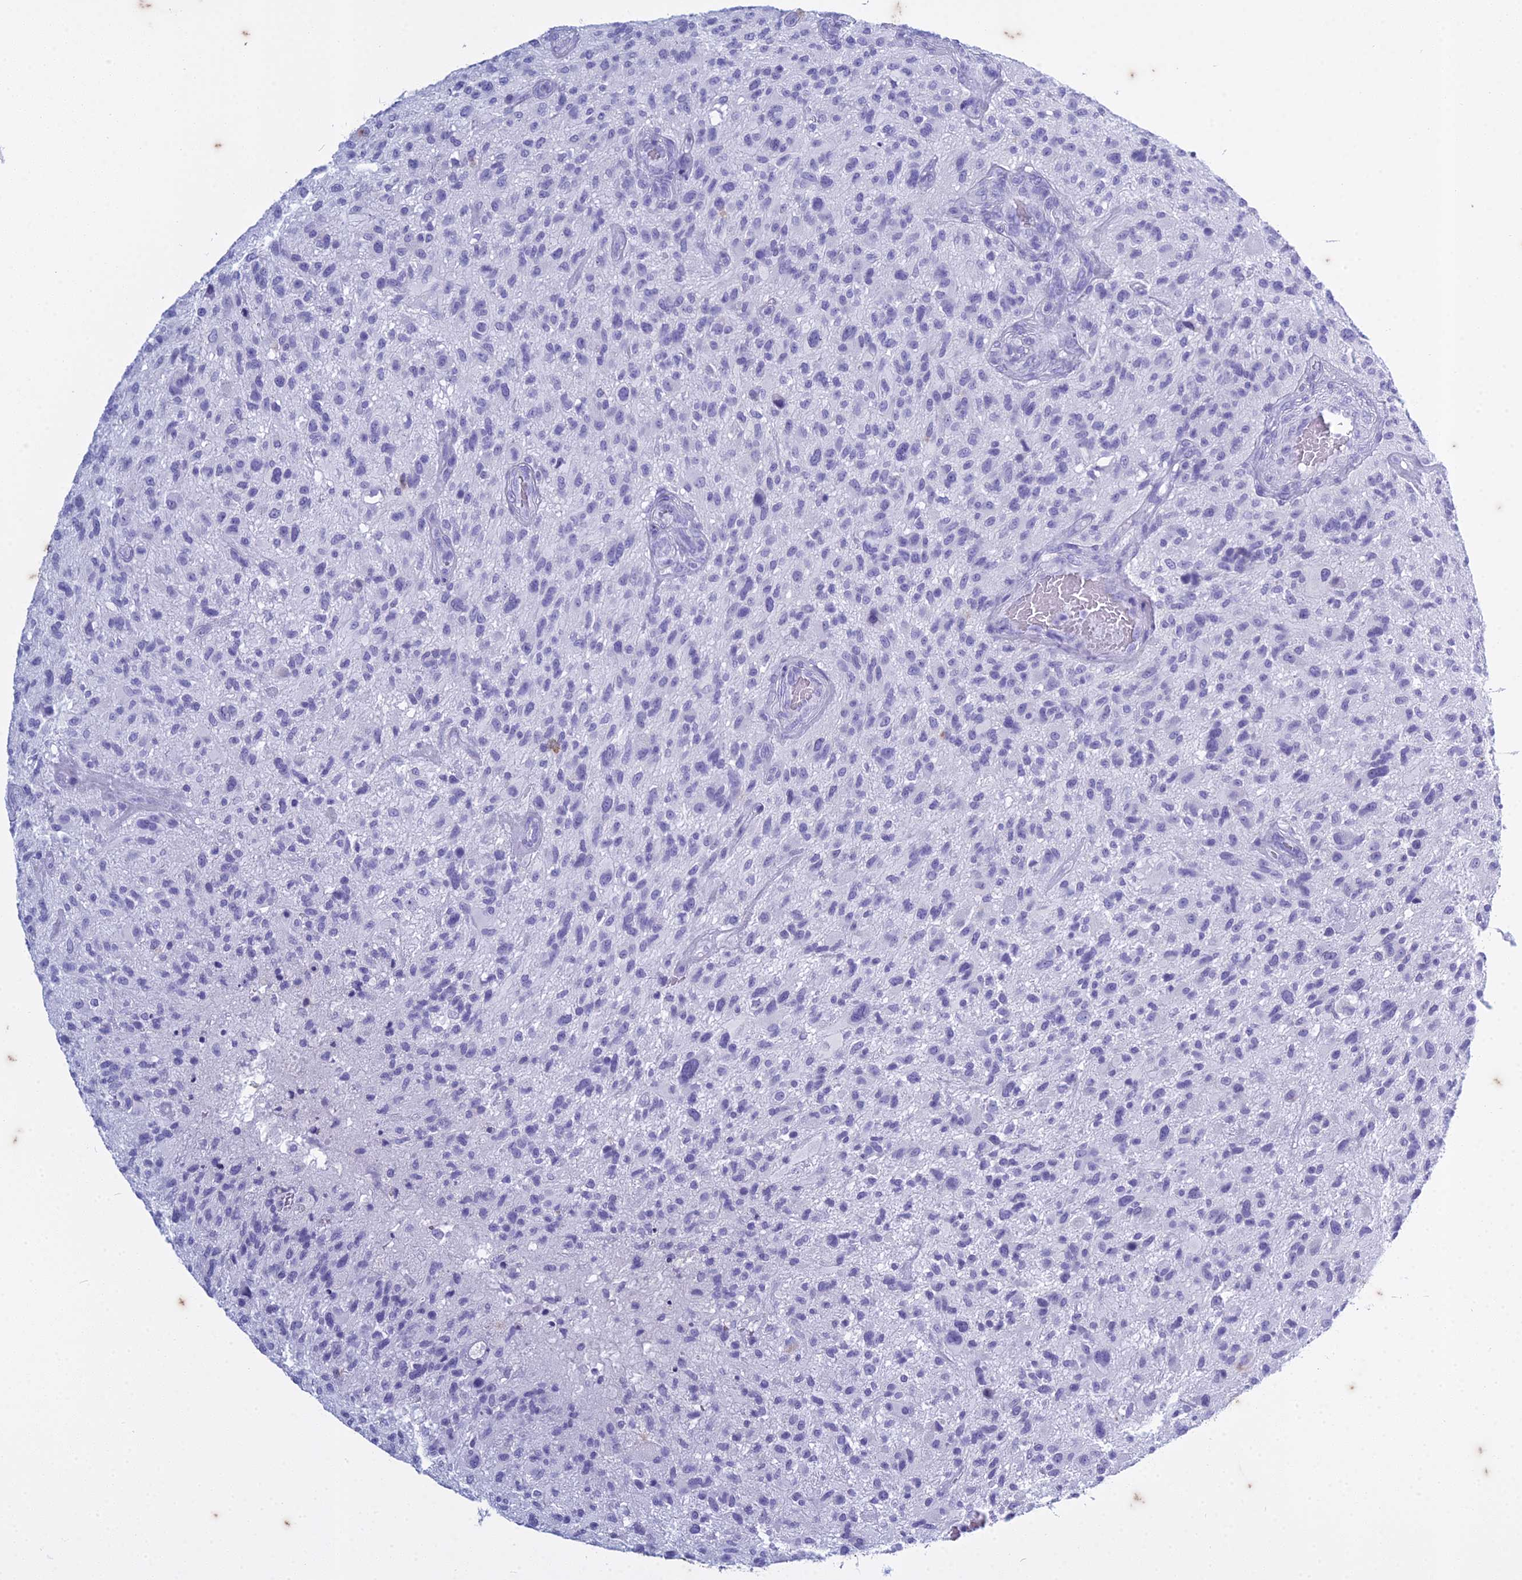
{"staining": {"intensity": "negative", "quantity": "none", "location": "none"}, "tissue": "glioma", "cell_type": "Tumor cells", "image_type": "cancer", "snomed": [{"axis": "morphology", "description": "Glioma, malignant, High grade"}, {"axis": "topography", "description": "Brain"}], "caption": "There is no significant expression in tumor cells of malignant high-grade glioma.", "gene": "HMGB4", "patient": {"sex": "male", "age": 47}}